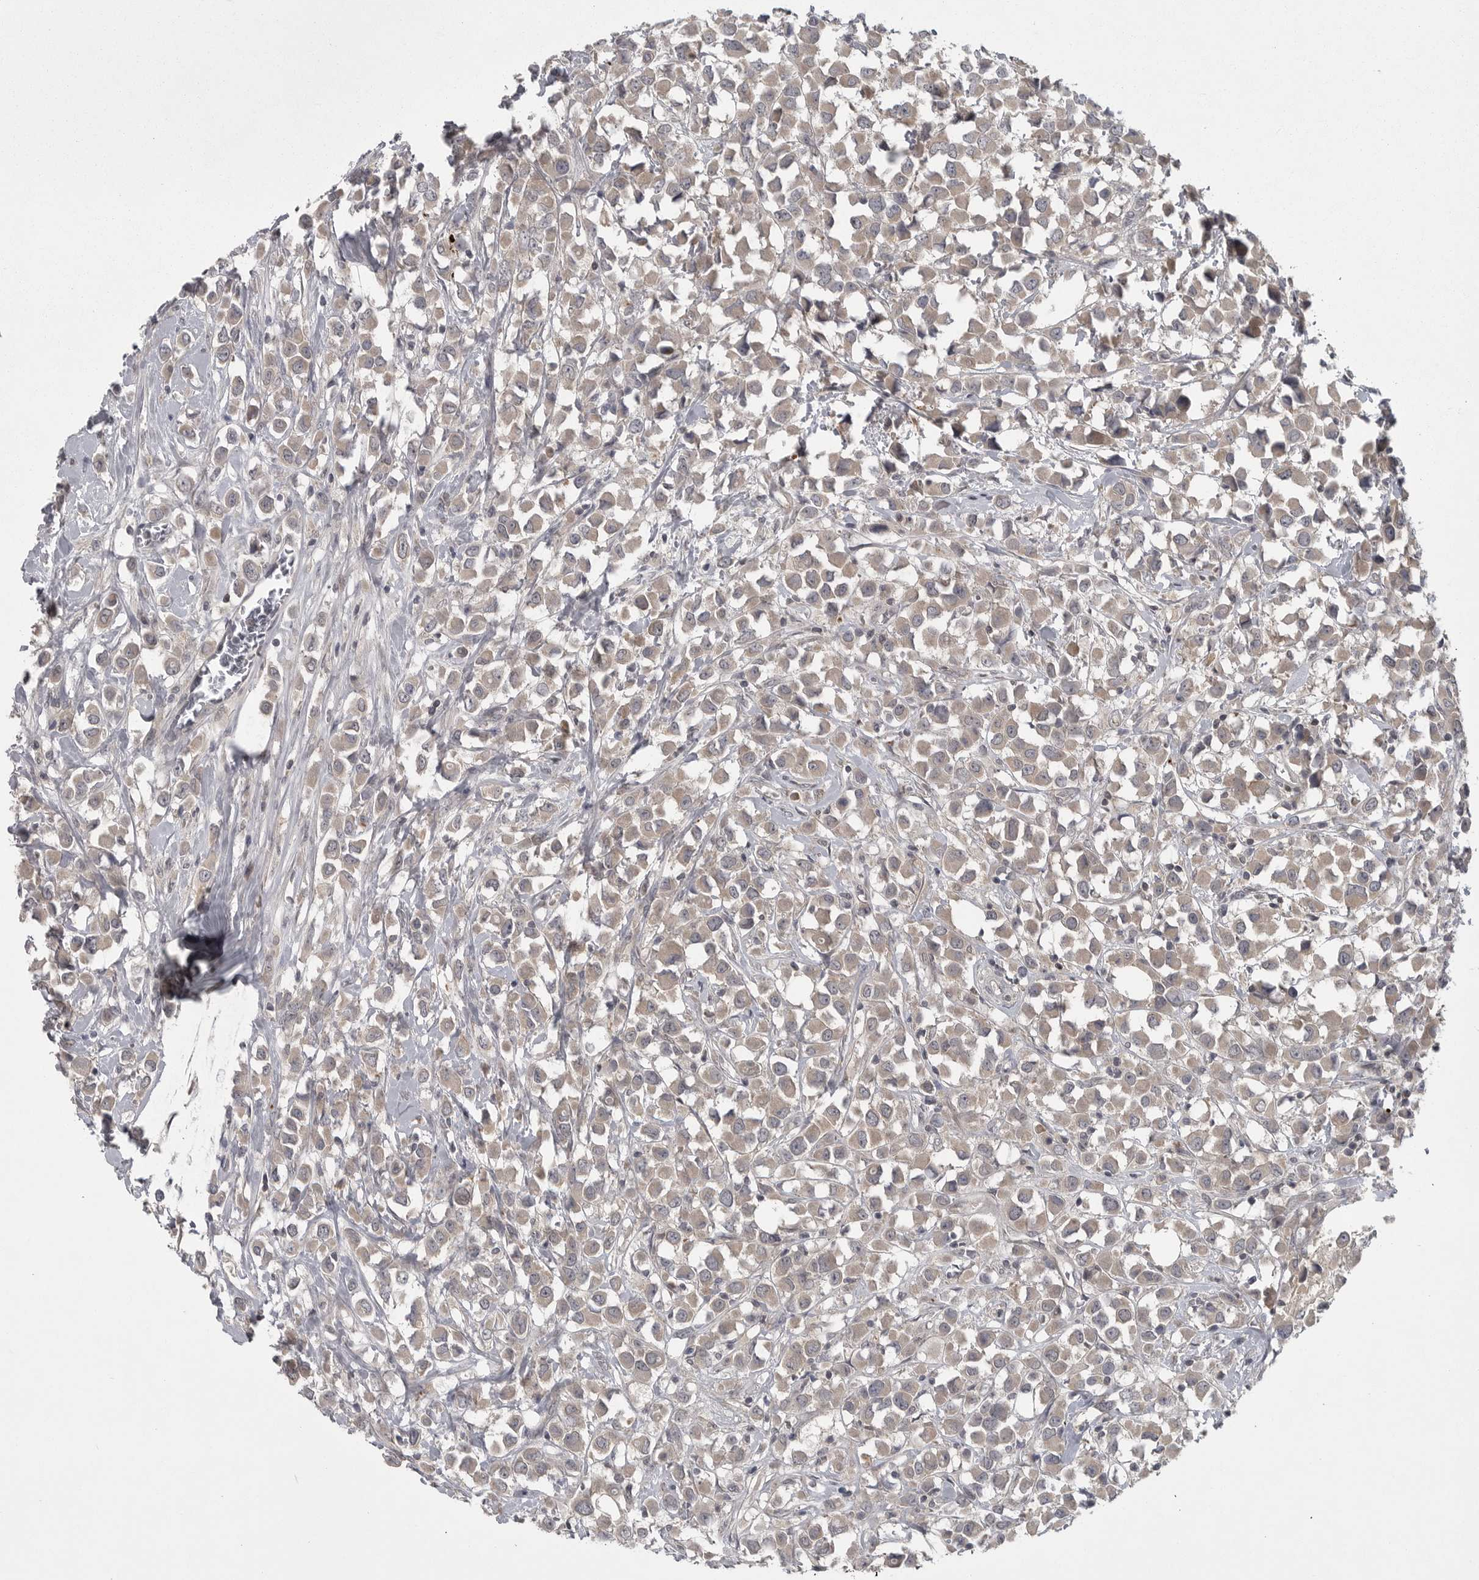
{"staining": {"intensity": "weak", "quantity": ">75%", "location": "cytoplasmic/membranous"}, "tissue": "breast cancer", "cell_type": "Tumor cells", "image_type": "cancer", "snomed": [{"axis": "morphology", "description": "Duct carcinoma"}, {"axis": "topography", "description": "Breast"}], "caption": "Breast cancer (invasive ductal carcinoma) was stained to show a protein in brown. There is low levels of weak cytoplasmic/membranous expression in approximately >75% of tumor cells.", "gene": "PHF13", "patient": {"sex": "female", "age": 61}}